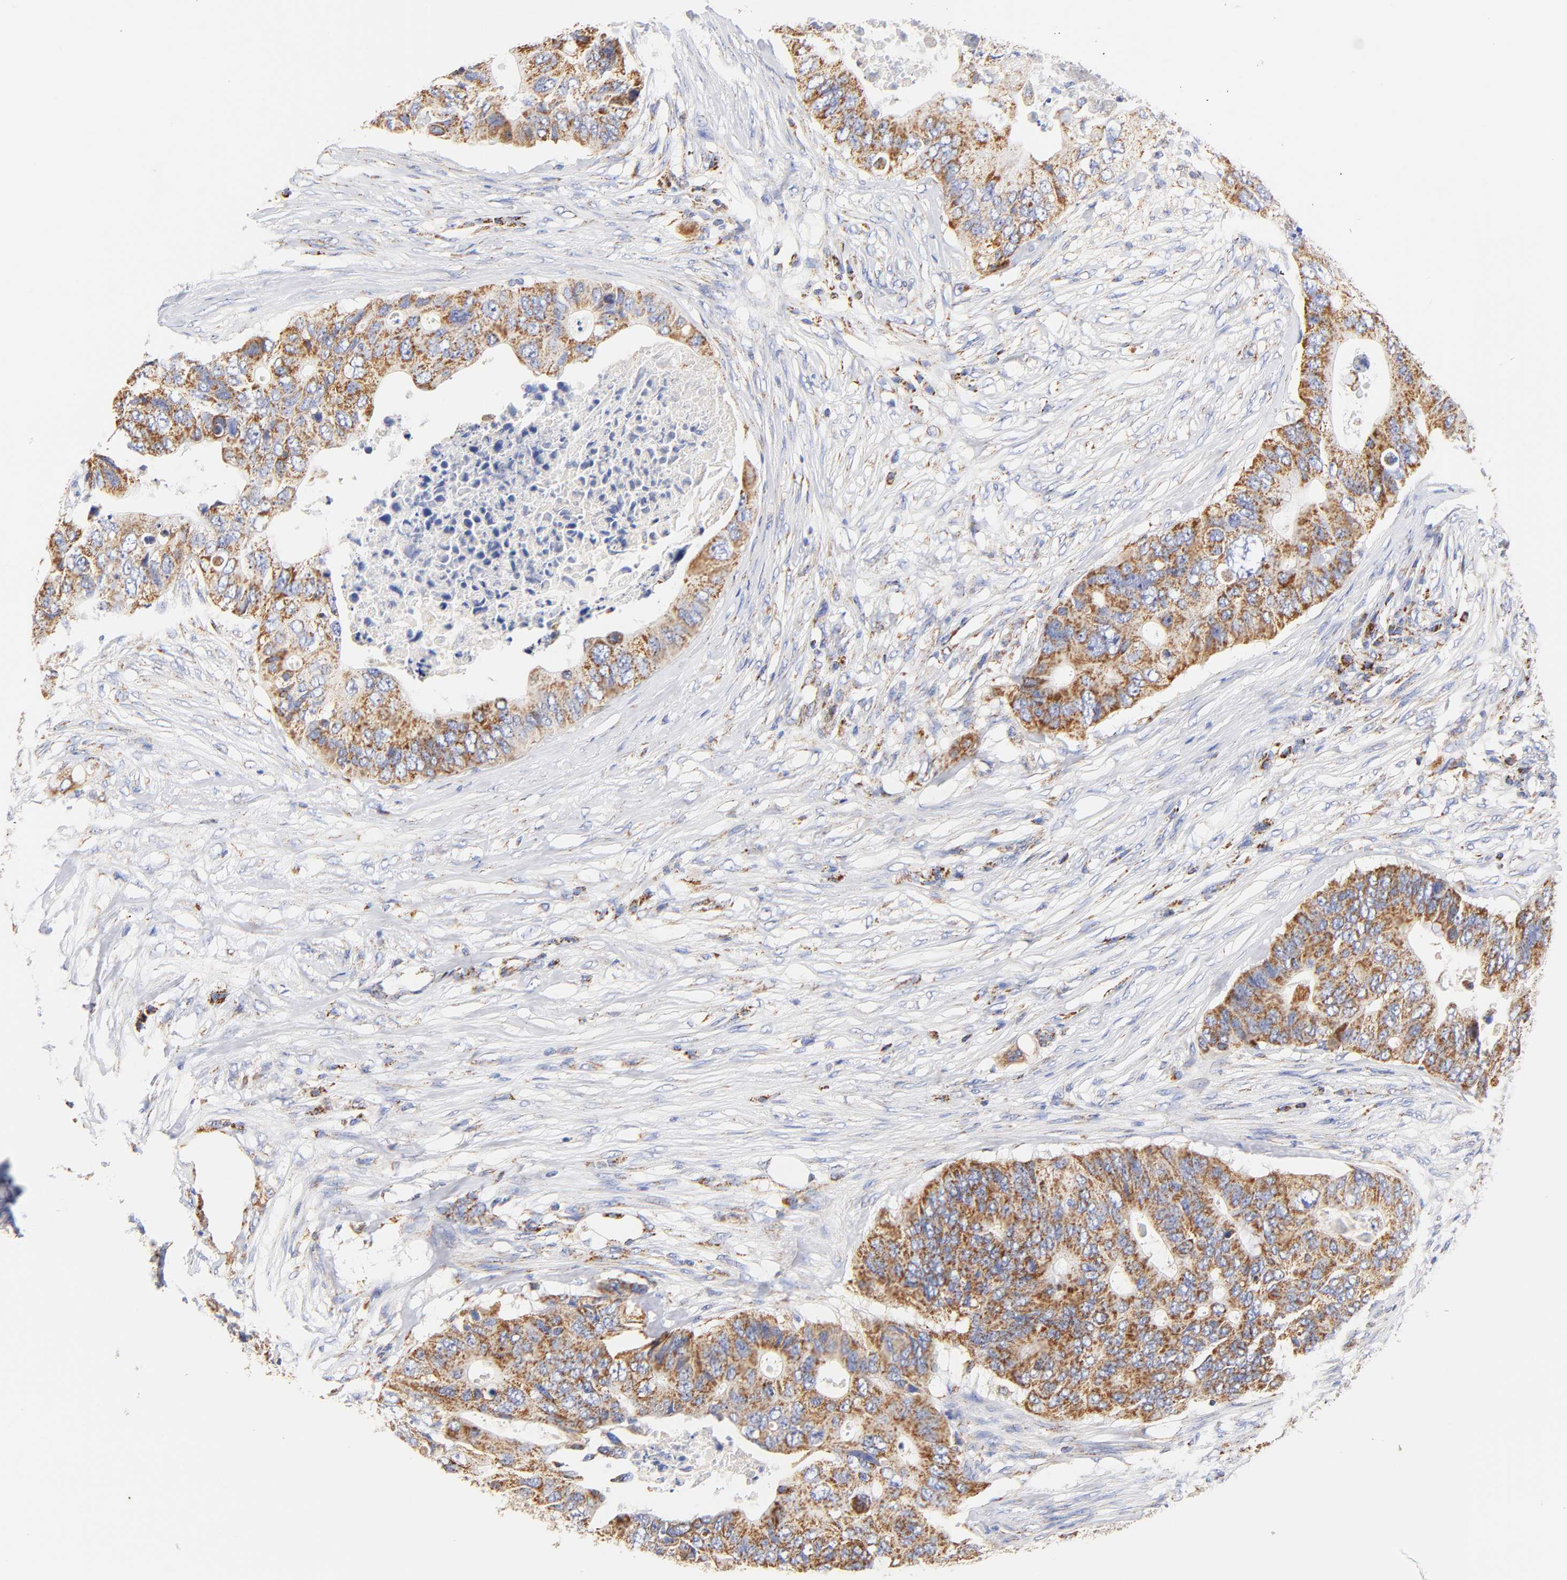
{"staining": {"intensity": "moderate", "quantity": ">75%", "location": "cytoplasmic/membranous"}, "tissue": "colorectal cancer", "cell_type": "Tumor cells", "image_type": "cancer", "snomed": [{"axis": "morphology", "description": "Adenocarcinoma, NOS"}, {"axis": "topography", "description": "Colon"}], "caption": "Immunohistochemistry photomicrograph of adenocarcinoma (colorectal) stained for a protein (brown), which reveals medium levels of moderate cytoplasmic/membranous expression in approximately >75% of tumor cells.", "gene": "ATP5F1D", "patient": {"sex": "male", "age": 71}}